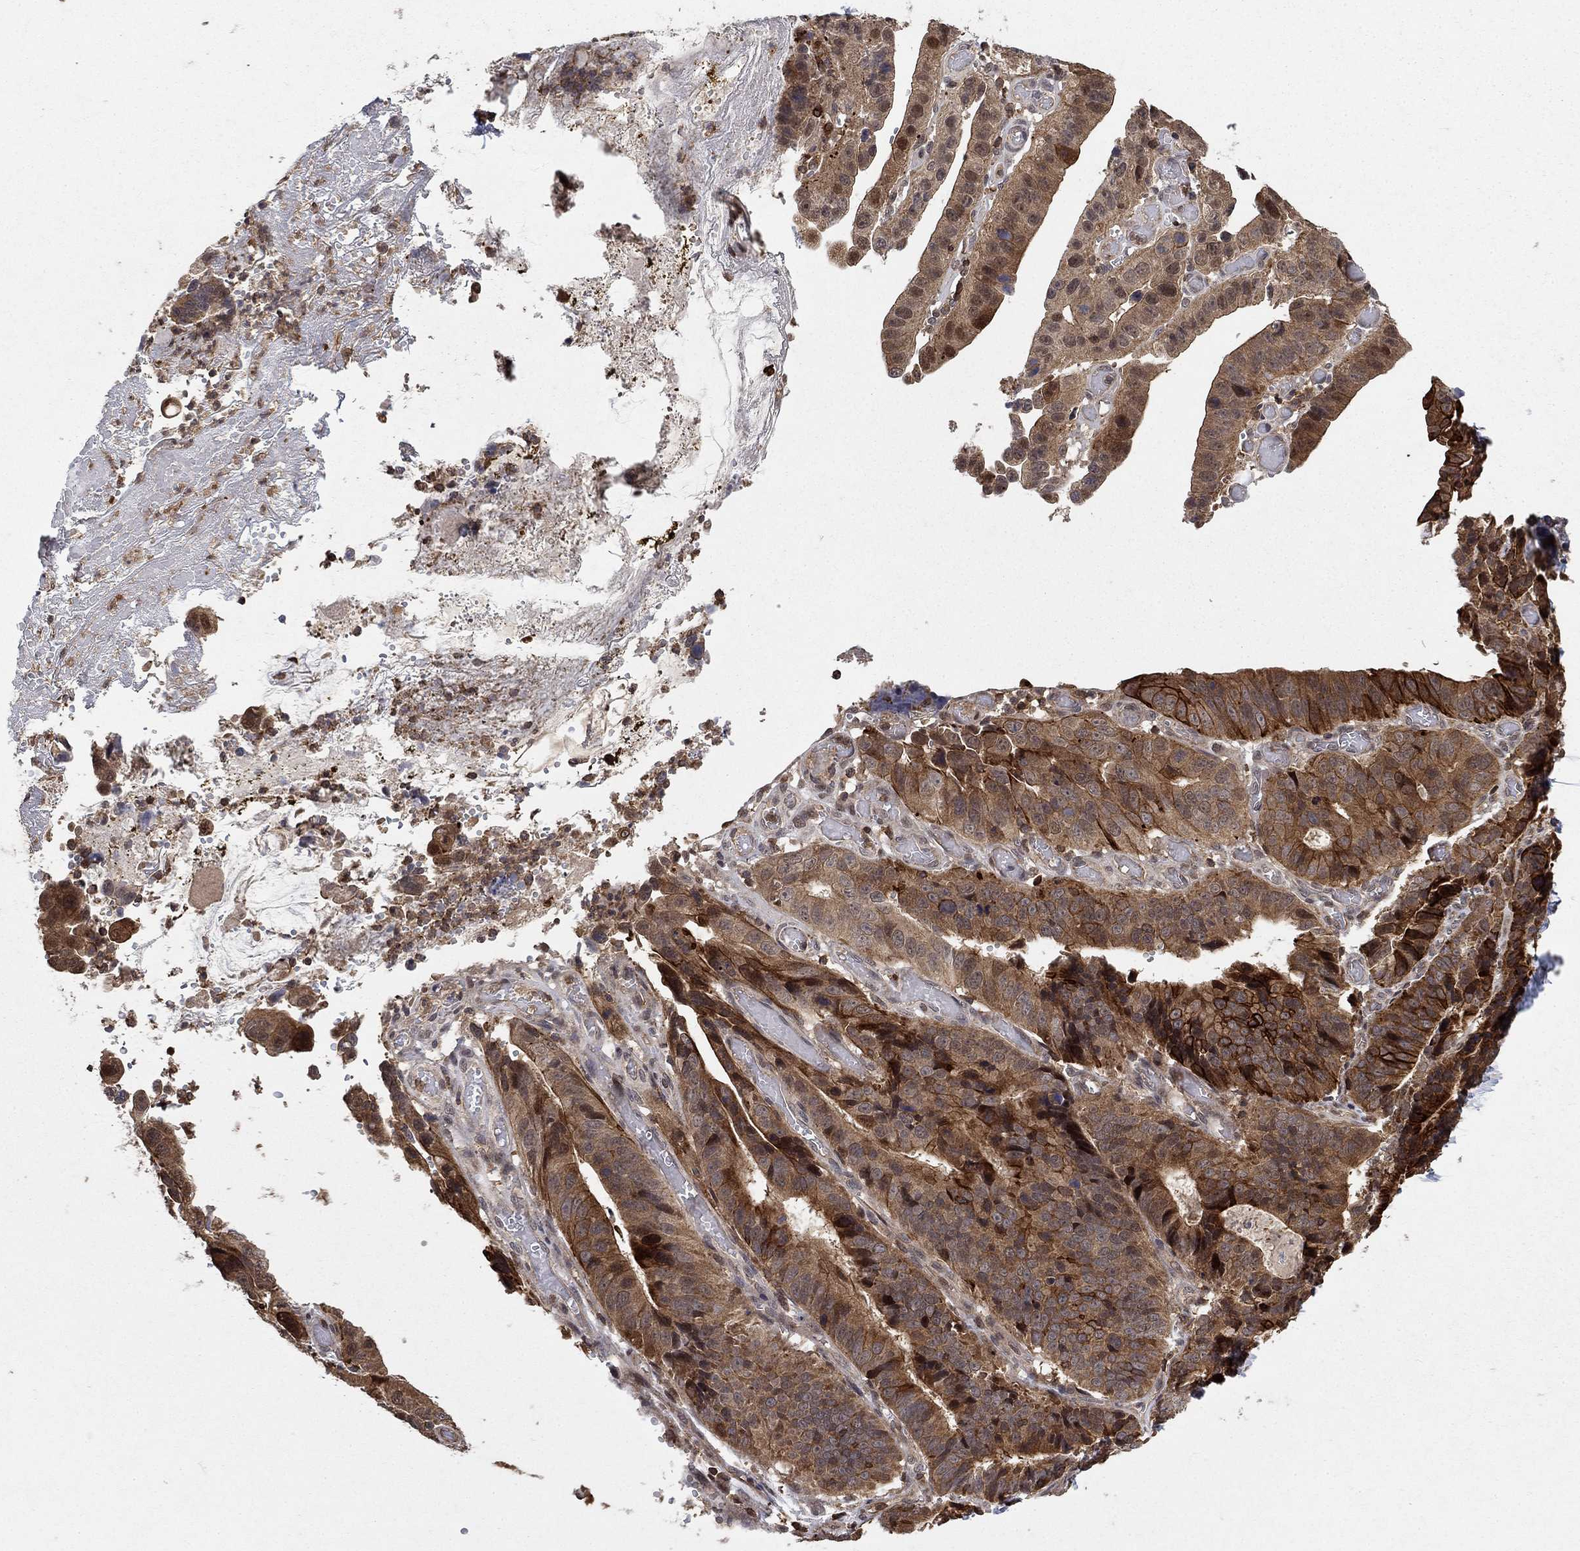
{"staining": {"intensity": "strong", "quantity": "25%-75%", "location": "cytoplasmic/membranous"}, "tissue": "stomach cancer", "cell_type": "Tumor cells", "image_type": "cancer", "snomed": [{"axis": "morphology", "description": "Adenocarcinoma, NOS"}, {"axis": "topography", "description": "Stomach"}], "caption": "Stomach cancer (adenocarcinoma) was stained to show a protein in brown. There is high levels of strong cytoplasmic/membranous staining in approximately 25%-75% of tumor cells.", "gene": "CCDC66", "patient": {"sex": "male", "age": 84}}